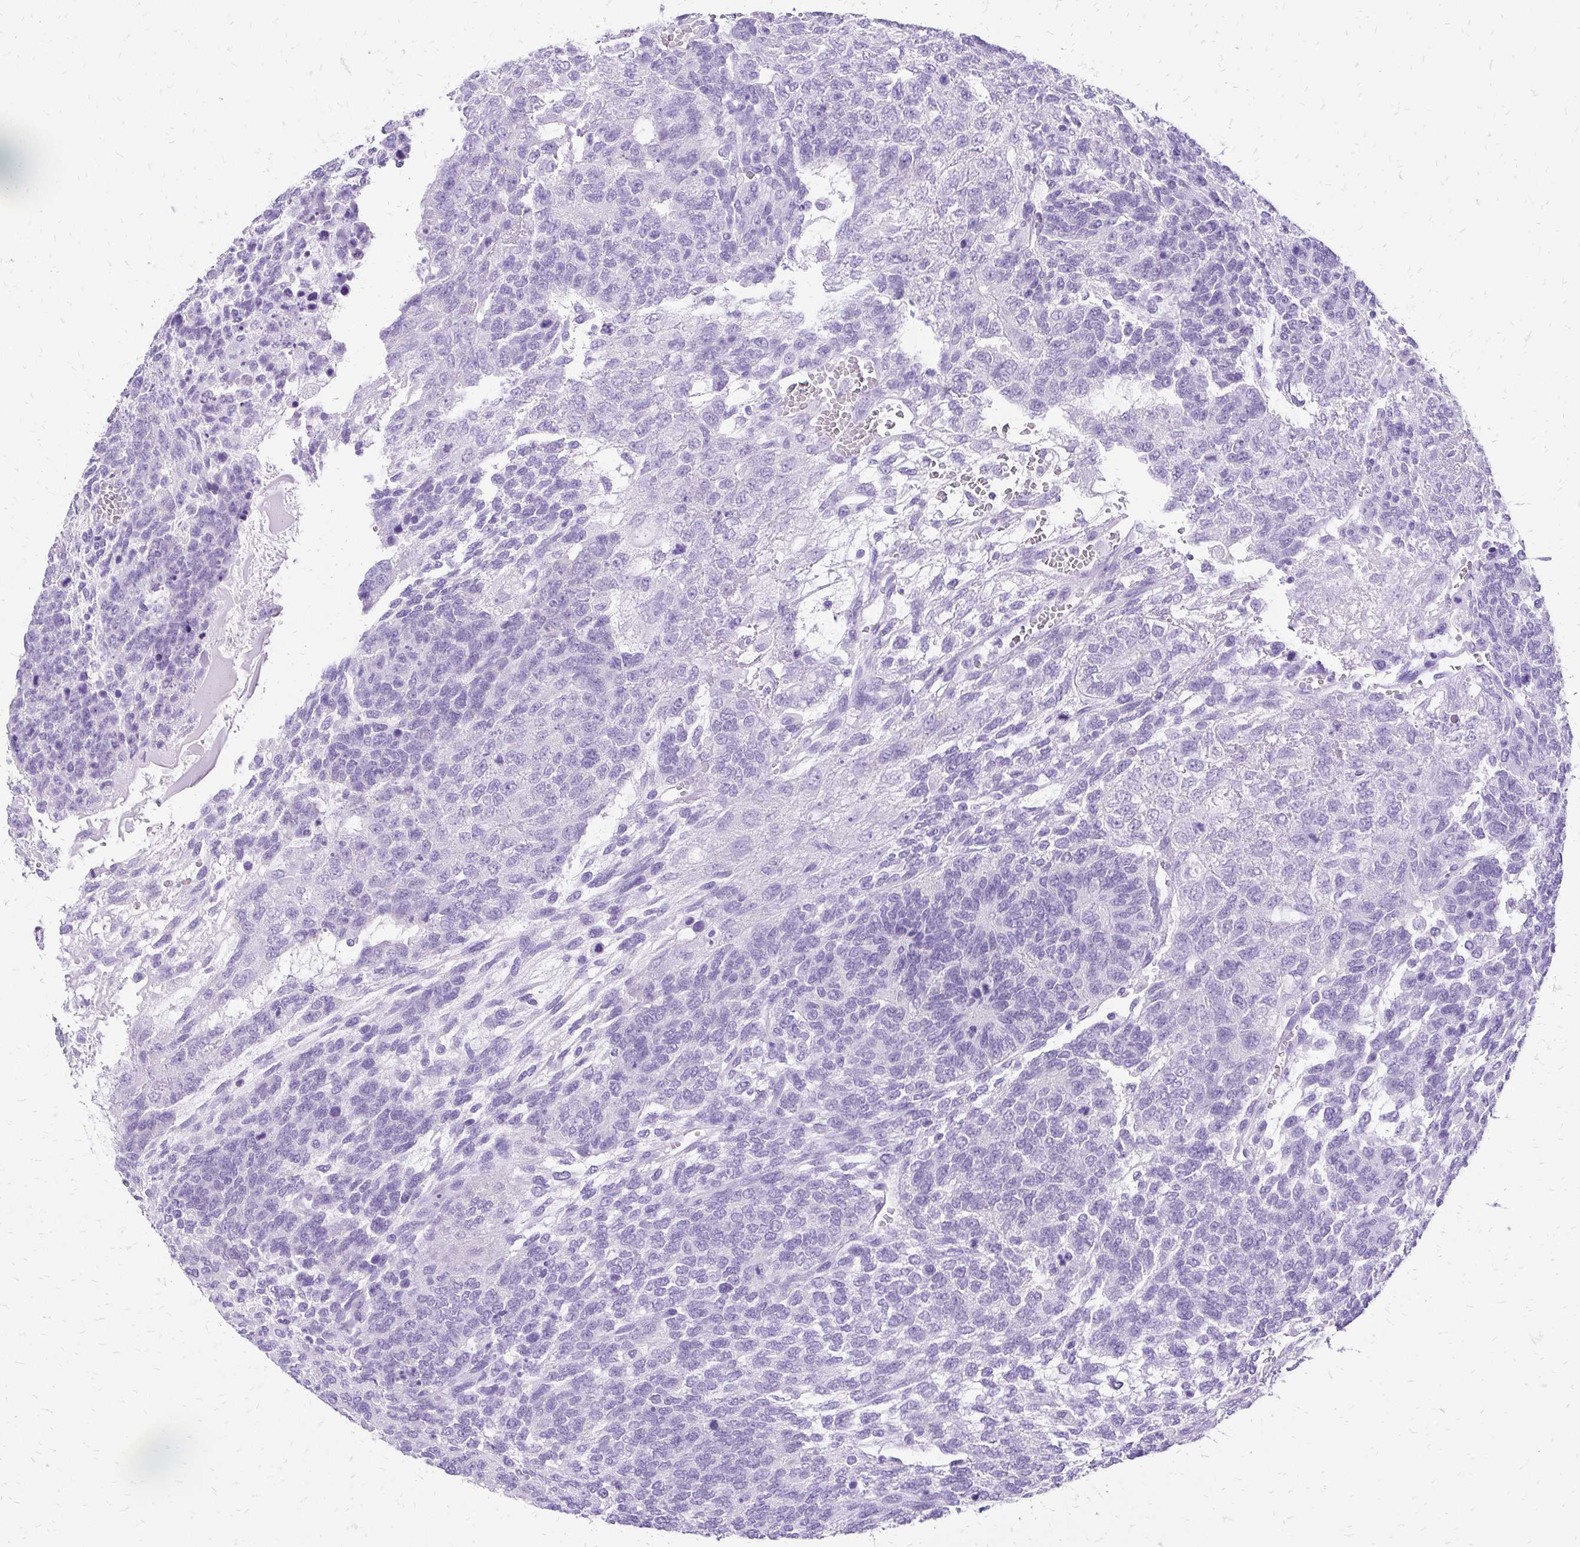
{"staining": {"intensity": "negative", "quantity": "none", "location": "none"}, "tissue": "testis cancer", "cell_type": "Tumor cells", "image_type": "cancer", "snomed": [{"axis": "morphology", "description": "Normal tissue, NOS"}, {"axis": "morphology", "description": "Carcinoma, Embryonal, NOS"}, {"axis": "topography", "description": "Testis"}, {"axis": "topography", "description": "Epididymis"}], "caption": "The photomicrograph demonstrates no significant positivity in tumor cells of testis cancer (embryonal carcinoma).", "gene": "SLC32A1", "patient": {"sex": "male", "age": 23}}